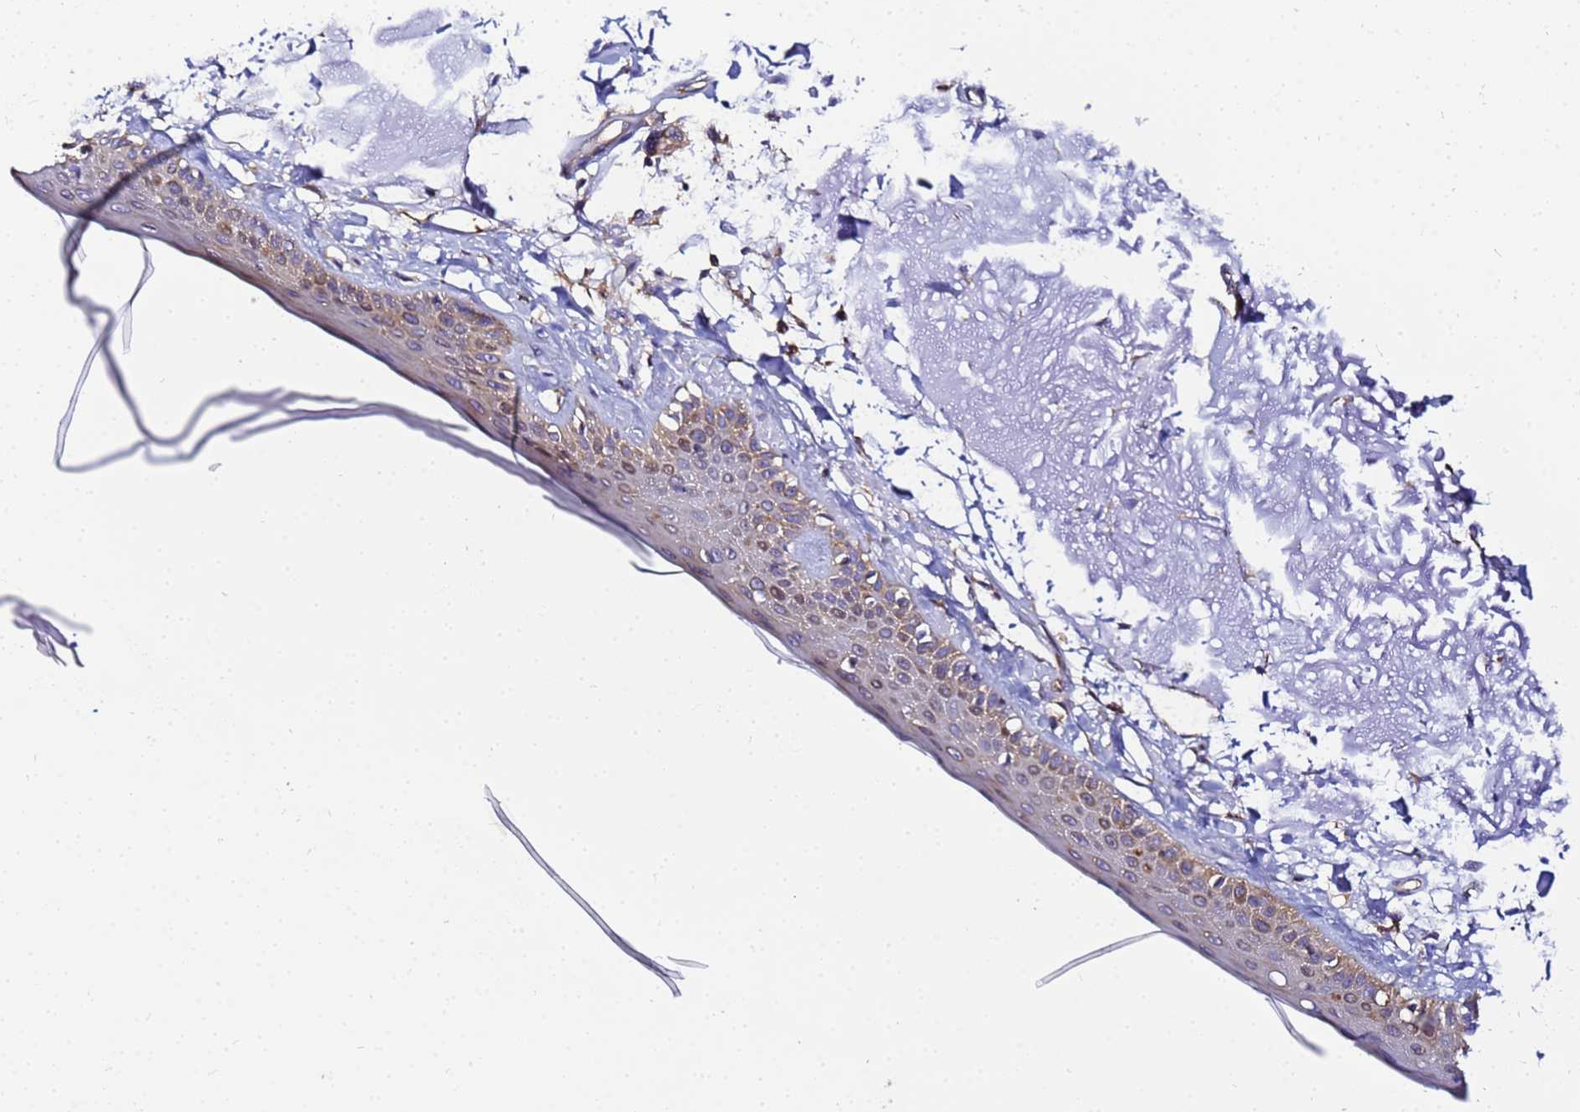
{"staining": {"intensity": "weak", "quantity": ">75%", "location": "cytoplasmic/membranous"}, "tissue": "skin", "cell_type": "Fibroblasts", "image_type": "normal", "snomed": [{"axis": "morphology", "description": "Normal tissue, NOS"}, {"axis": "topography", "description": "Skin"}, {"axis": "topography", "description": "Skeletal muscle"}], "caption": "Weak cytoplasmic/membranous protein positivity is identified in about >75% of fibroblasts in skin. (DAB IHC, brown staining for protein, blue staining for nuclei).", "gene": "NARS1", "patient": {"sex": "male", "age": 83}}